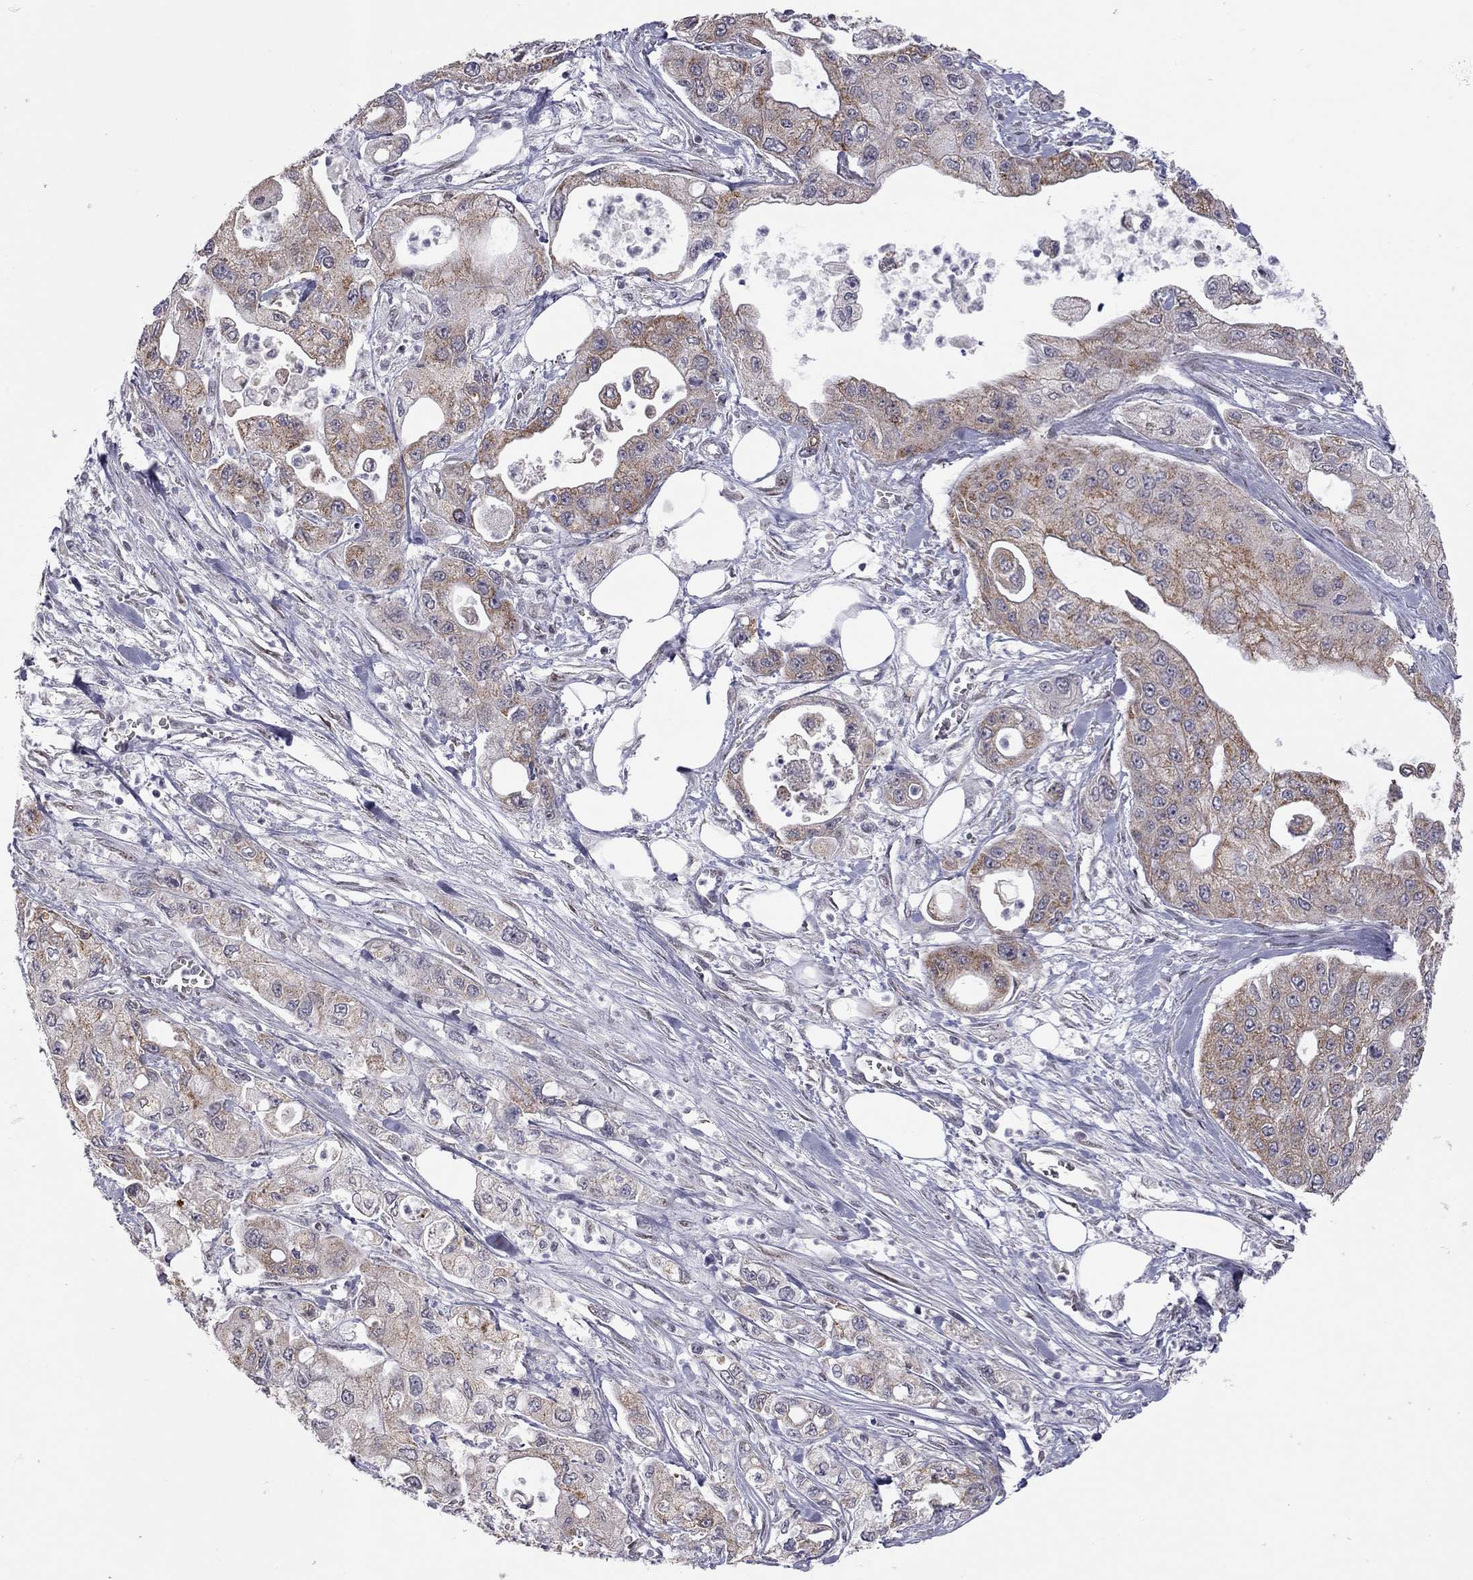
{"staining": {"intensity": "moderate", "quantity": ">75%", "location": "cytoplasmic/membranous"}, "tissue": "pancreatic cancer", "cell_type": "Tumor cells", "image_type": "cancer", "snomed": [{"axis": "morphology", "description": "Adenocarcinoma, NOS"}, {"axis": "topography", "description": "Pancreas"}], "caption": "Pancreatic cancer (adenocarcinoma) stained for a protein exhibits moderate cytoplasmic/membranous positivity in tumor cells.", "gene": "MC3R", "patient": {"sex": "male", "age": 70}}